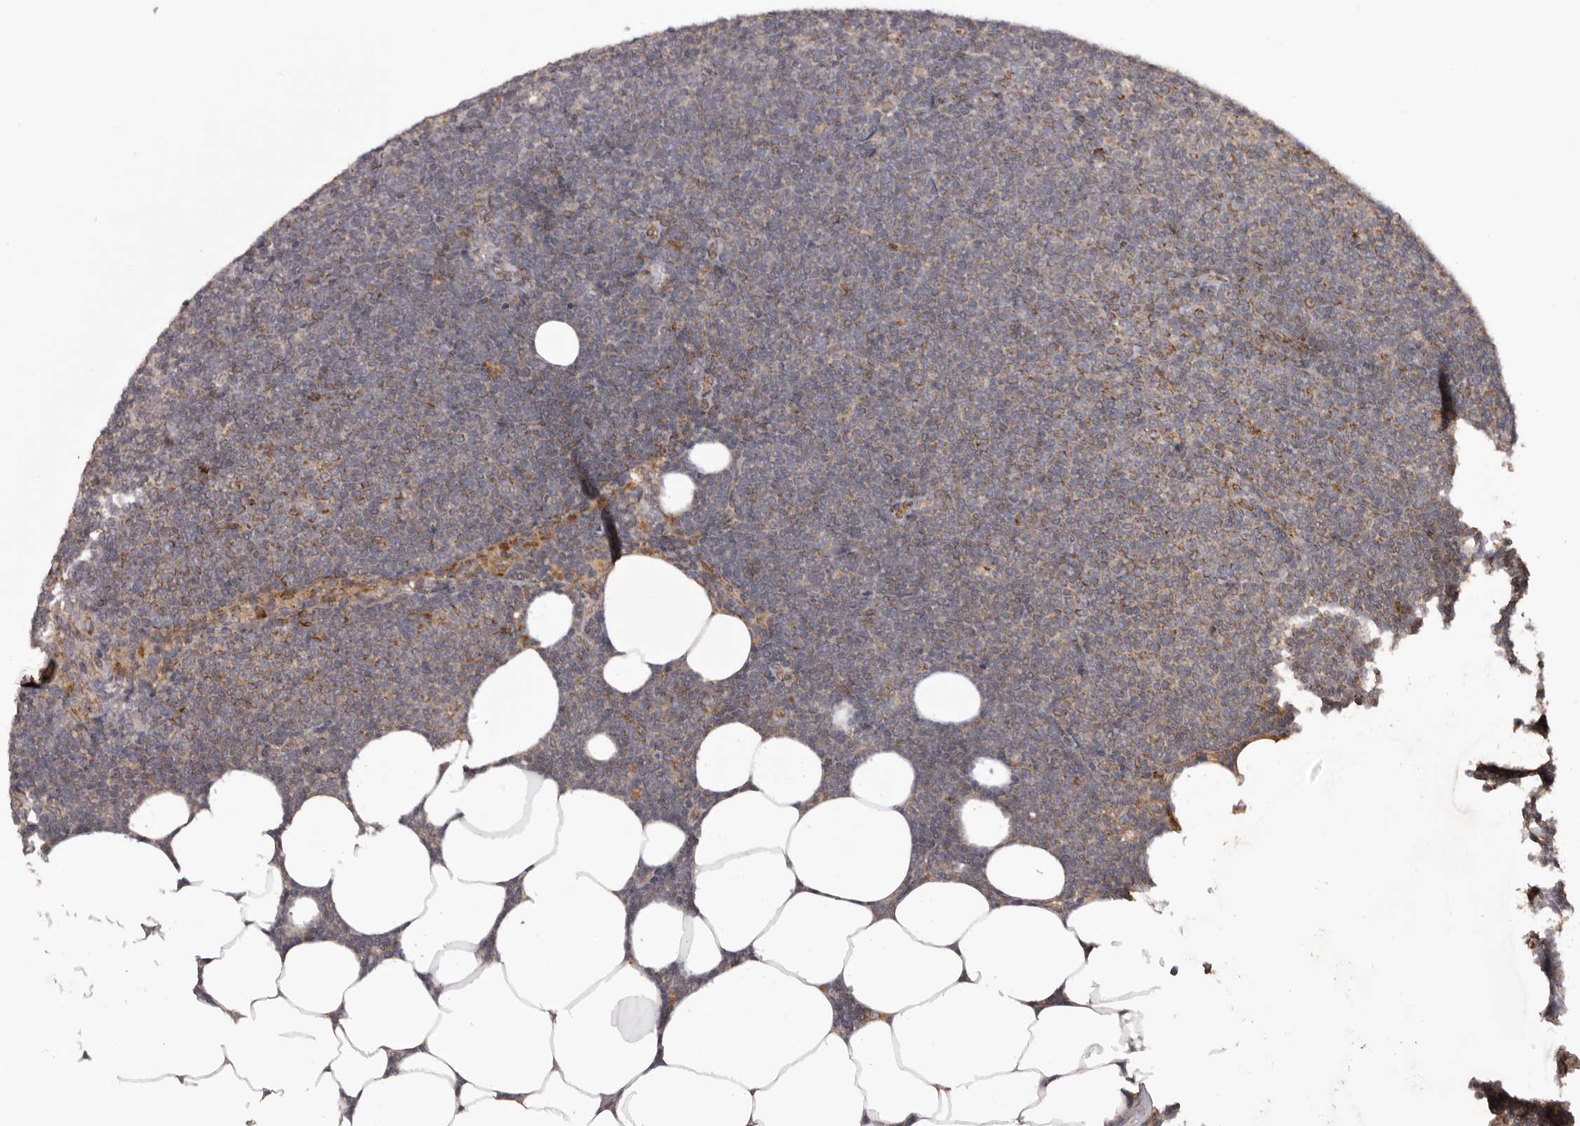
{"staining": {"intensity": "weak", "quantity": "25%-75%", "location": "cytoplasmic/membranous"}, "tissue": "lymphoma", "cell_type": "Tumor cells", "image_type": "cancer", "snomed": [{"axis": "morphology", "description": "Malignant lymphoma, non-Hodgkin's type, Low grade"}, {"axis": "topography", "description": "Lymph node"}], "caption": "IHC of human low-grade malignant lymphoma, non-Hodgkin's type displays low levels of weak cytoplasmic/membranous staining in approximately 25%-75% of tumor cells.", "gene": "CHRM2", "patient": {"sex": "female", "age": 53}}